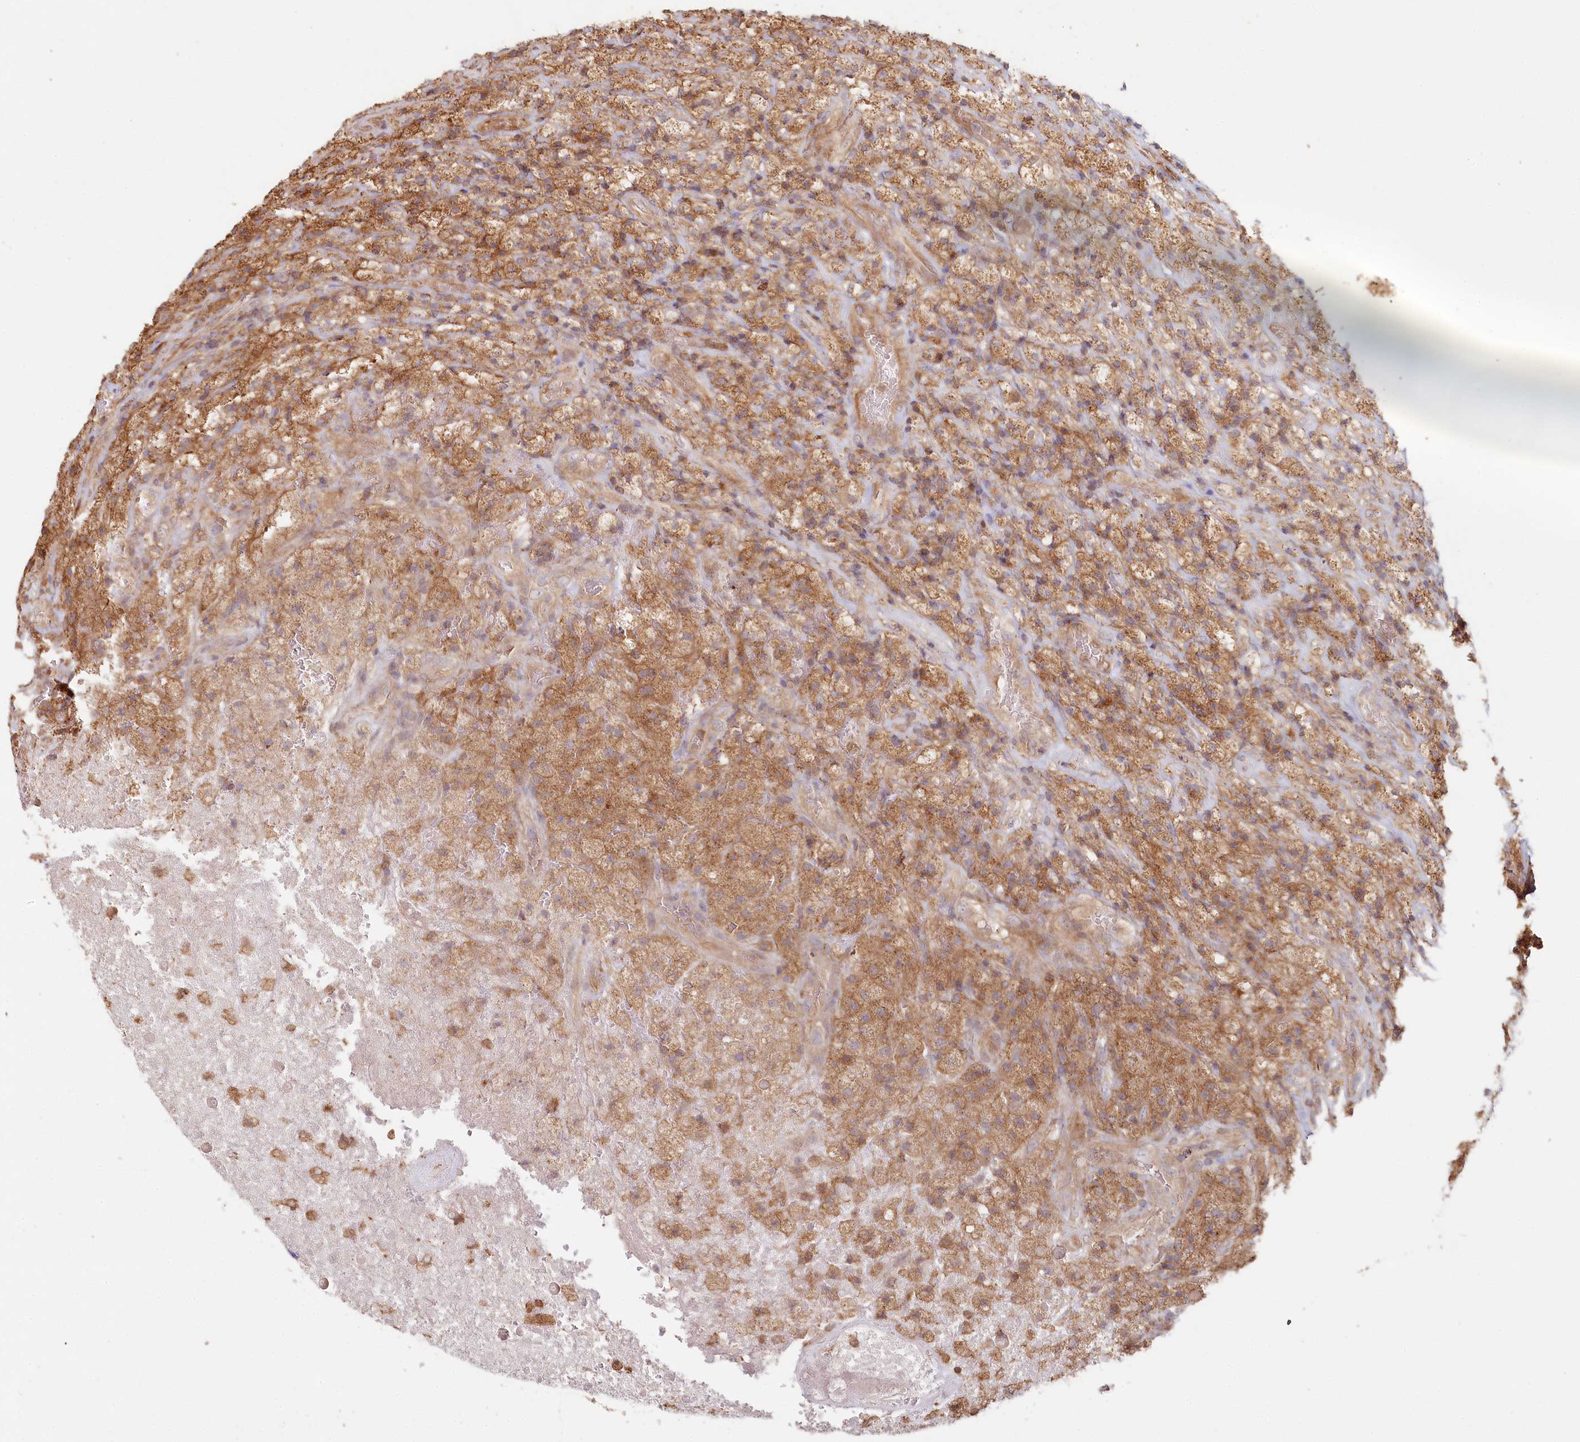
{"staining": {"intensity": "moderate", "quantity": ">75%", "location": "cytoplasmic/membranous"}, "tissue": "glioma", "cell_type": "Tumor cells", "image_type": "cancer", "snomed": [{"axis": "morphology", "description": "Glioma, malignant, High grade"}, {"axis": "topography", "description": "Brain"}], "caption": "An image of malignant glioma (high-grade) stained for a protein reveals moderate cytoplasmic/membranous brown staining in tumor cells.", "gene": "HAL", "patient": {"sex": "male", "age": 69}}